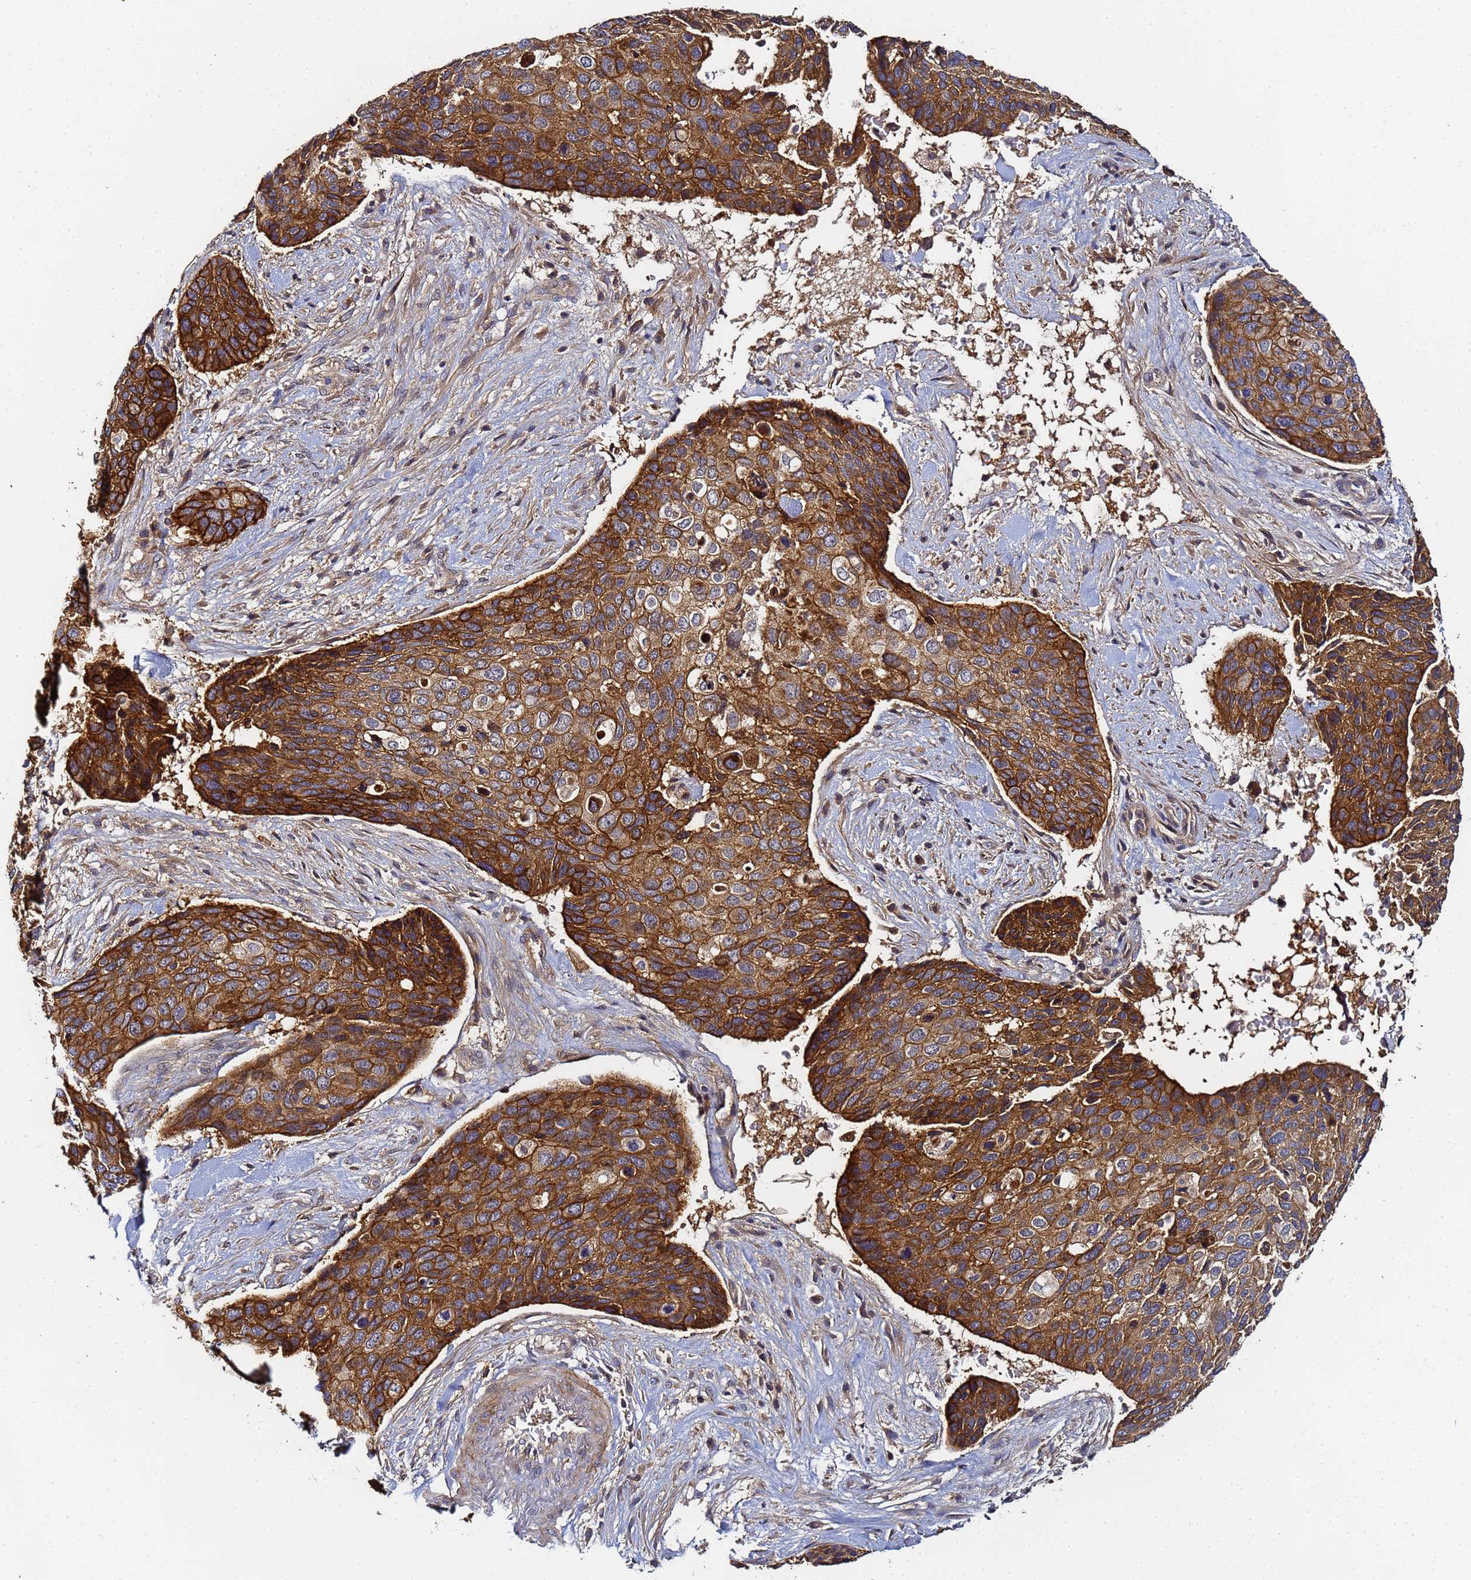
{"staining": {"intensity": "moderate", "quantity": ">75%", "location": "cytoplasmic/membranous"}, "tissue": "skin cancer", "cell_type": "Tumor cells", "image_type": "cancer", "snomed": [{"axis": "morphology", "description": "Basal cell carcinoma"}, {"axis": "topography", "description": "Skin"}], "caption": "Immunohistochemical staining of skin basal cell carcinoma demonstrates moderate cytoplasmic/membranous protein positivity in approximately >75% of tumor cells.", "gene": "LRRC69", "patient": {"sex": "female", "age": 74}}